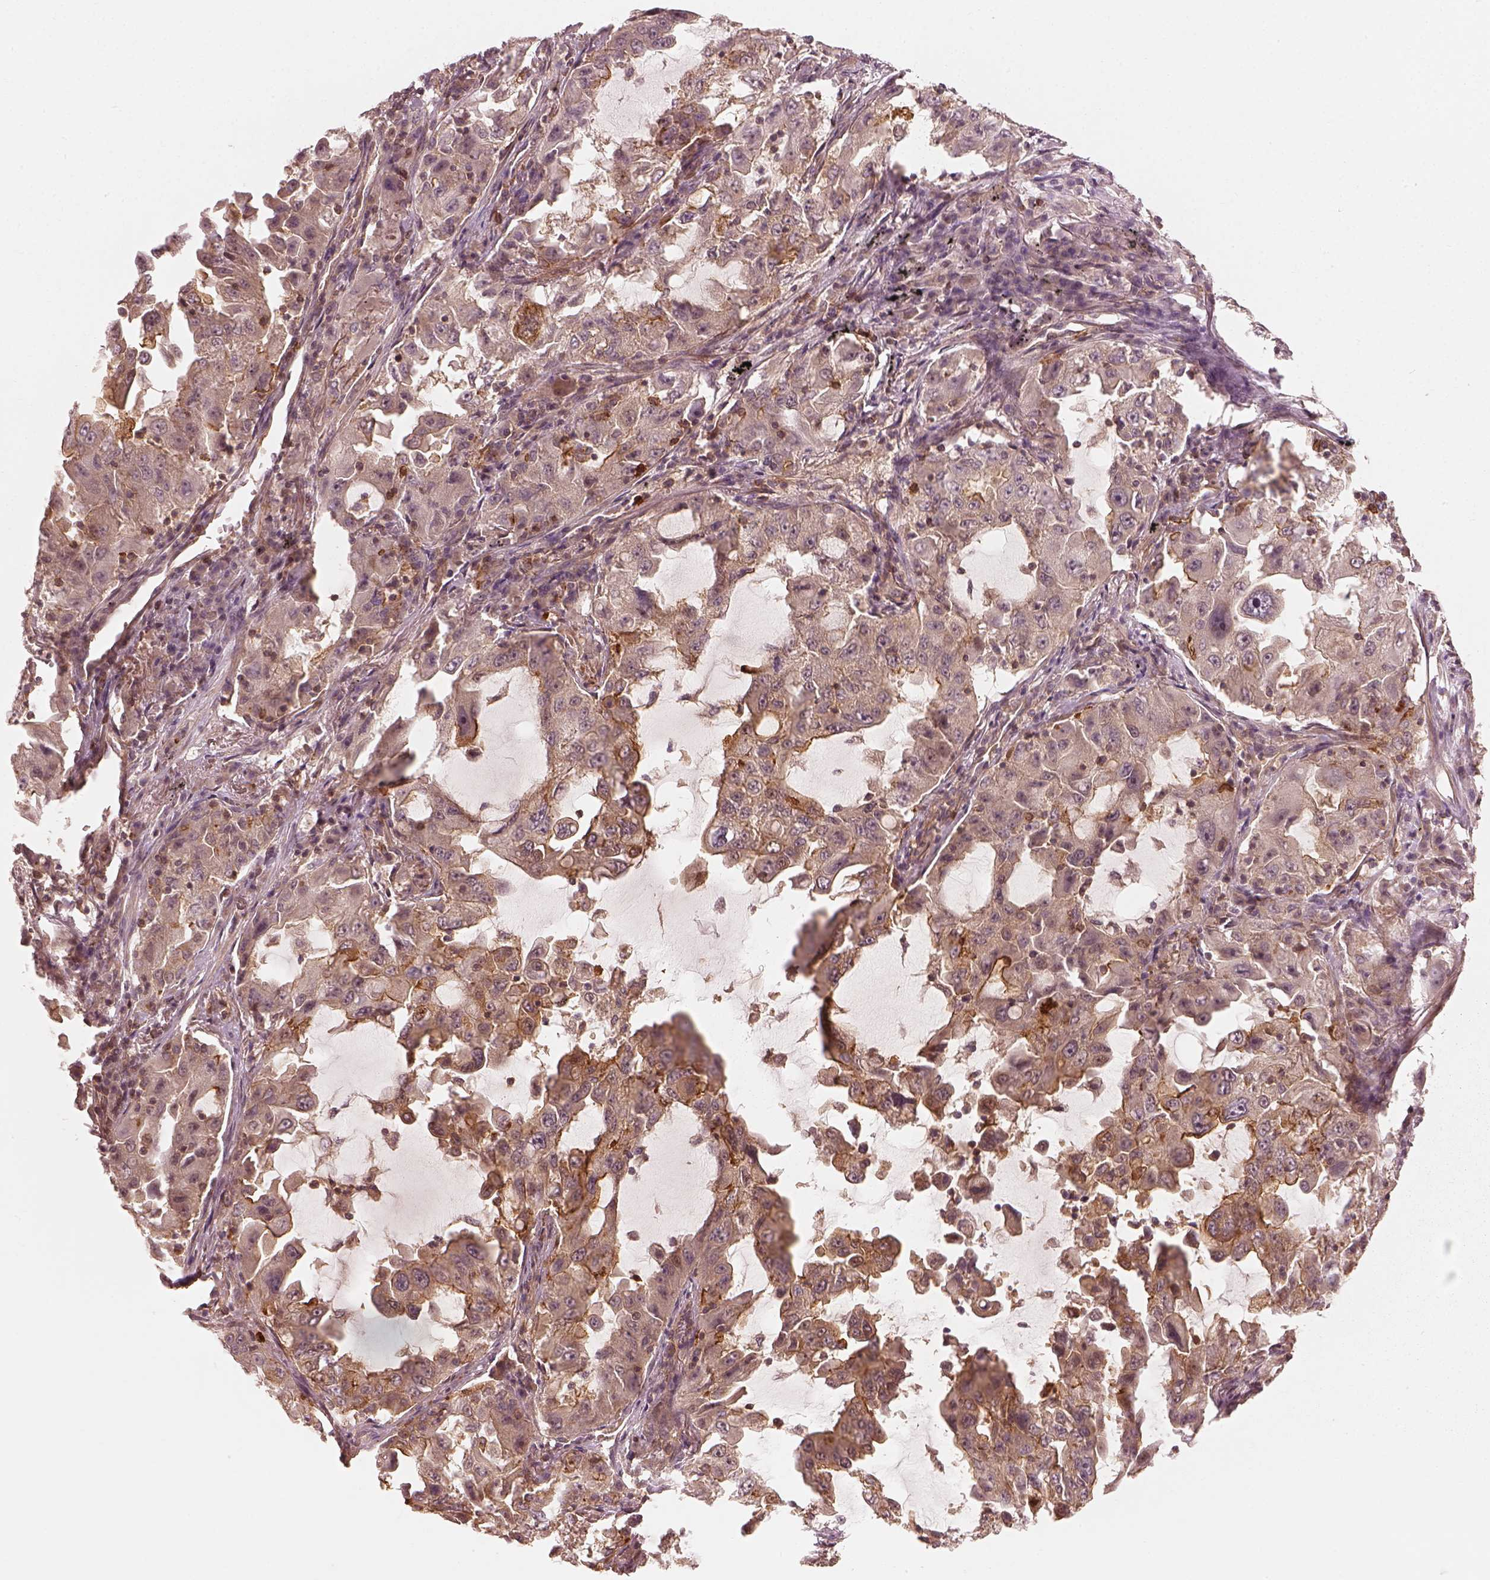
{"staining": {"intensity": "strong", "quantity": "<25%", "location": "cytoplasmic/membranous"}, "tissue": "lung cancer", "cell_type": "Tumor cells", "image_type": "cancer", "snomed": [{"axis": "morphology", "description": "Adenocarcinoma, NOS"}, {"axis": "topography", "description": "Lung"}], "caption": "Strong cytoplasmic/membranous protein expression is seen in about <25% of tumor cells in adenocarcinoma (lung). The staining was performed using DAB (3,3'-diaminobenzidine) to visualize the protein expression in brown, while the nuclei were stained in blue with hematoxylin (Magnification: 20x).", "gene": "FAM107B", "patient": {"sex": "female", "age": 61}}